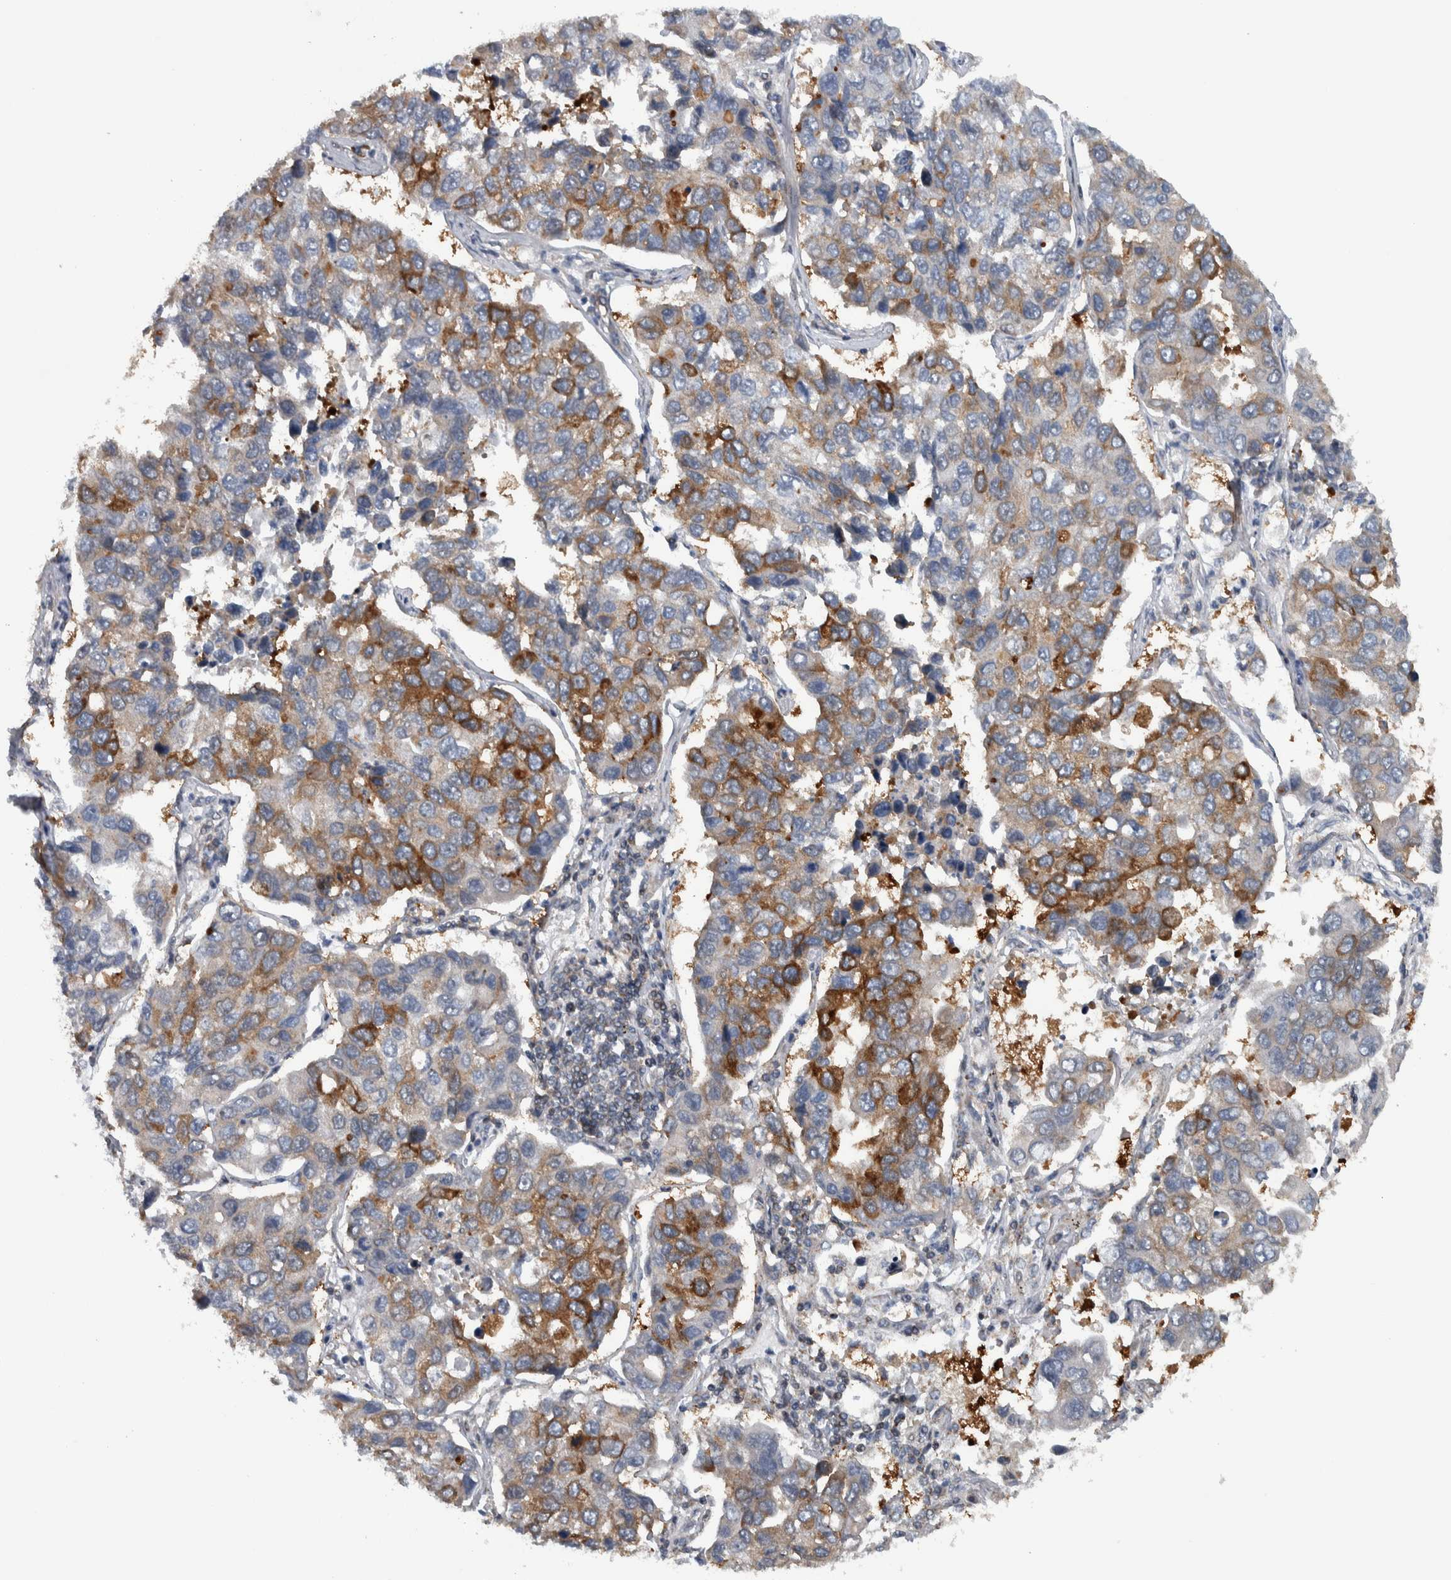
{"staining": {"intensity": "moderate", "quantity": "25%-75%", "location": "cytoplasmic/membranous"}, "tissue": "lung cancer", "cell_type": "Tumor cells", "image_type": "cancer", "snomed": [{"axis": "morphology", "description": "Adenocarcinoma, NOS"}, {"axis": "topography", "description": "Lung"}], "caption": "Lung cancer (adenocarcinoma) stained with a protein marker displays moderate staining in tumor cells.", "gene": "BAIAP2L1", "patient": {"sex": "male", "age": 64}}